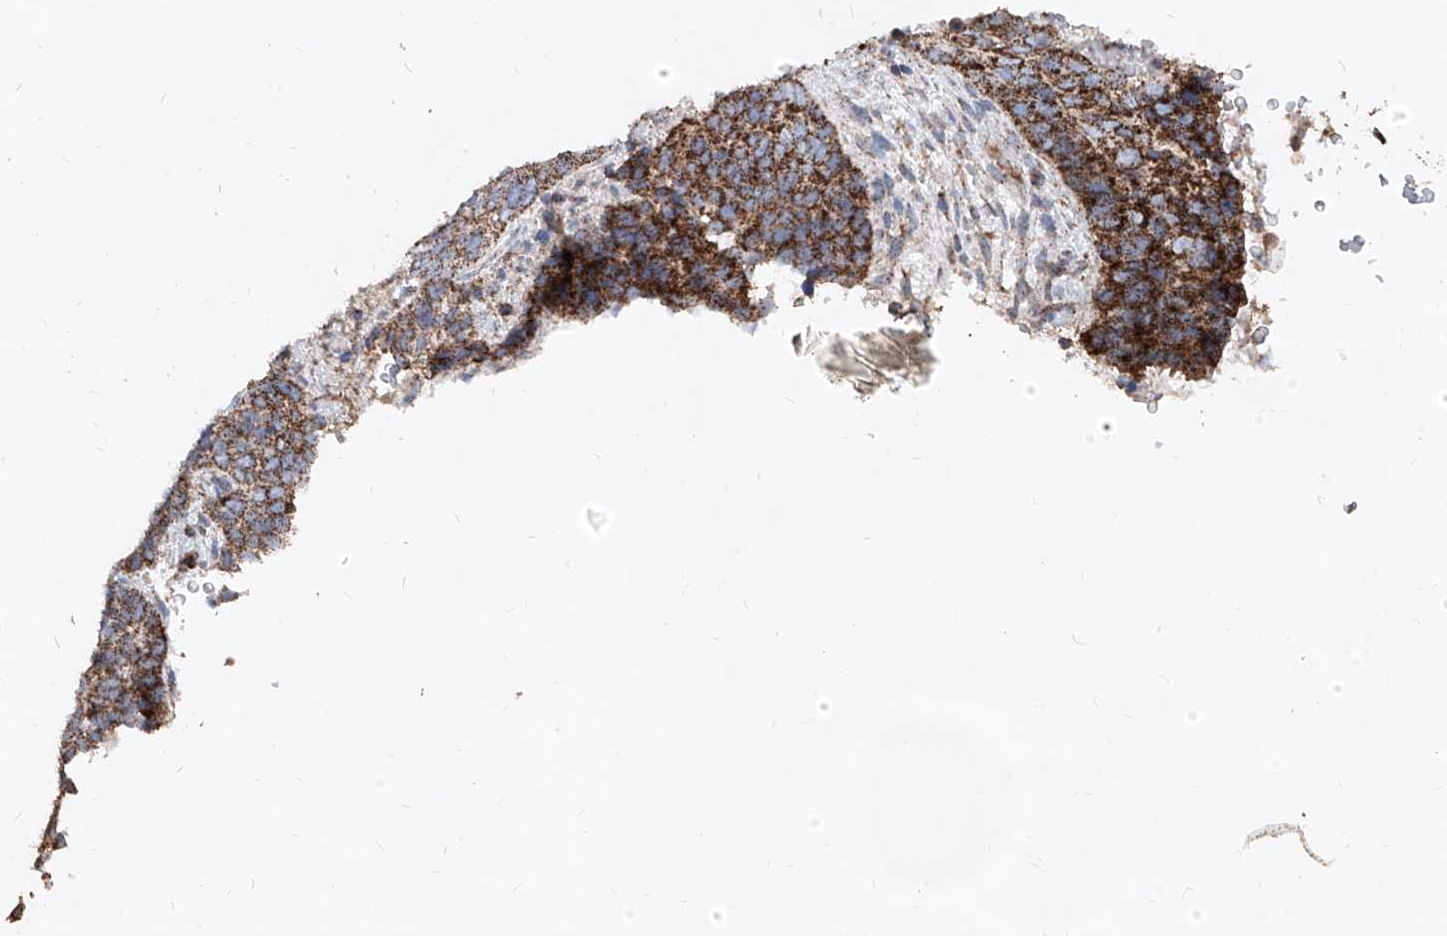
{"staining": {"intensity": "strong", "quantity": ">75%", "location": "cytoplasmic/membranous"}, "tissue": "cervical cancer", "cell_type": "Tumor cells", "image_type": "cancer", "snomed": [{"axis": "morphology", "description": "Squamous cell carcinoma, NOS"}, {"axis": "topography", "description": "Cervix"}], "caption": "Cervical squamous cell carcinoma was stained to show a protein in brown. There is high levels of strong cytoplasmic/membranous positivity in about >75% of tumor cells.", "gene": "ABCD3", "patient": {"sex": "female", "age": 60}}